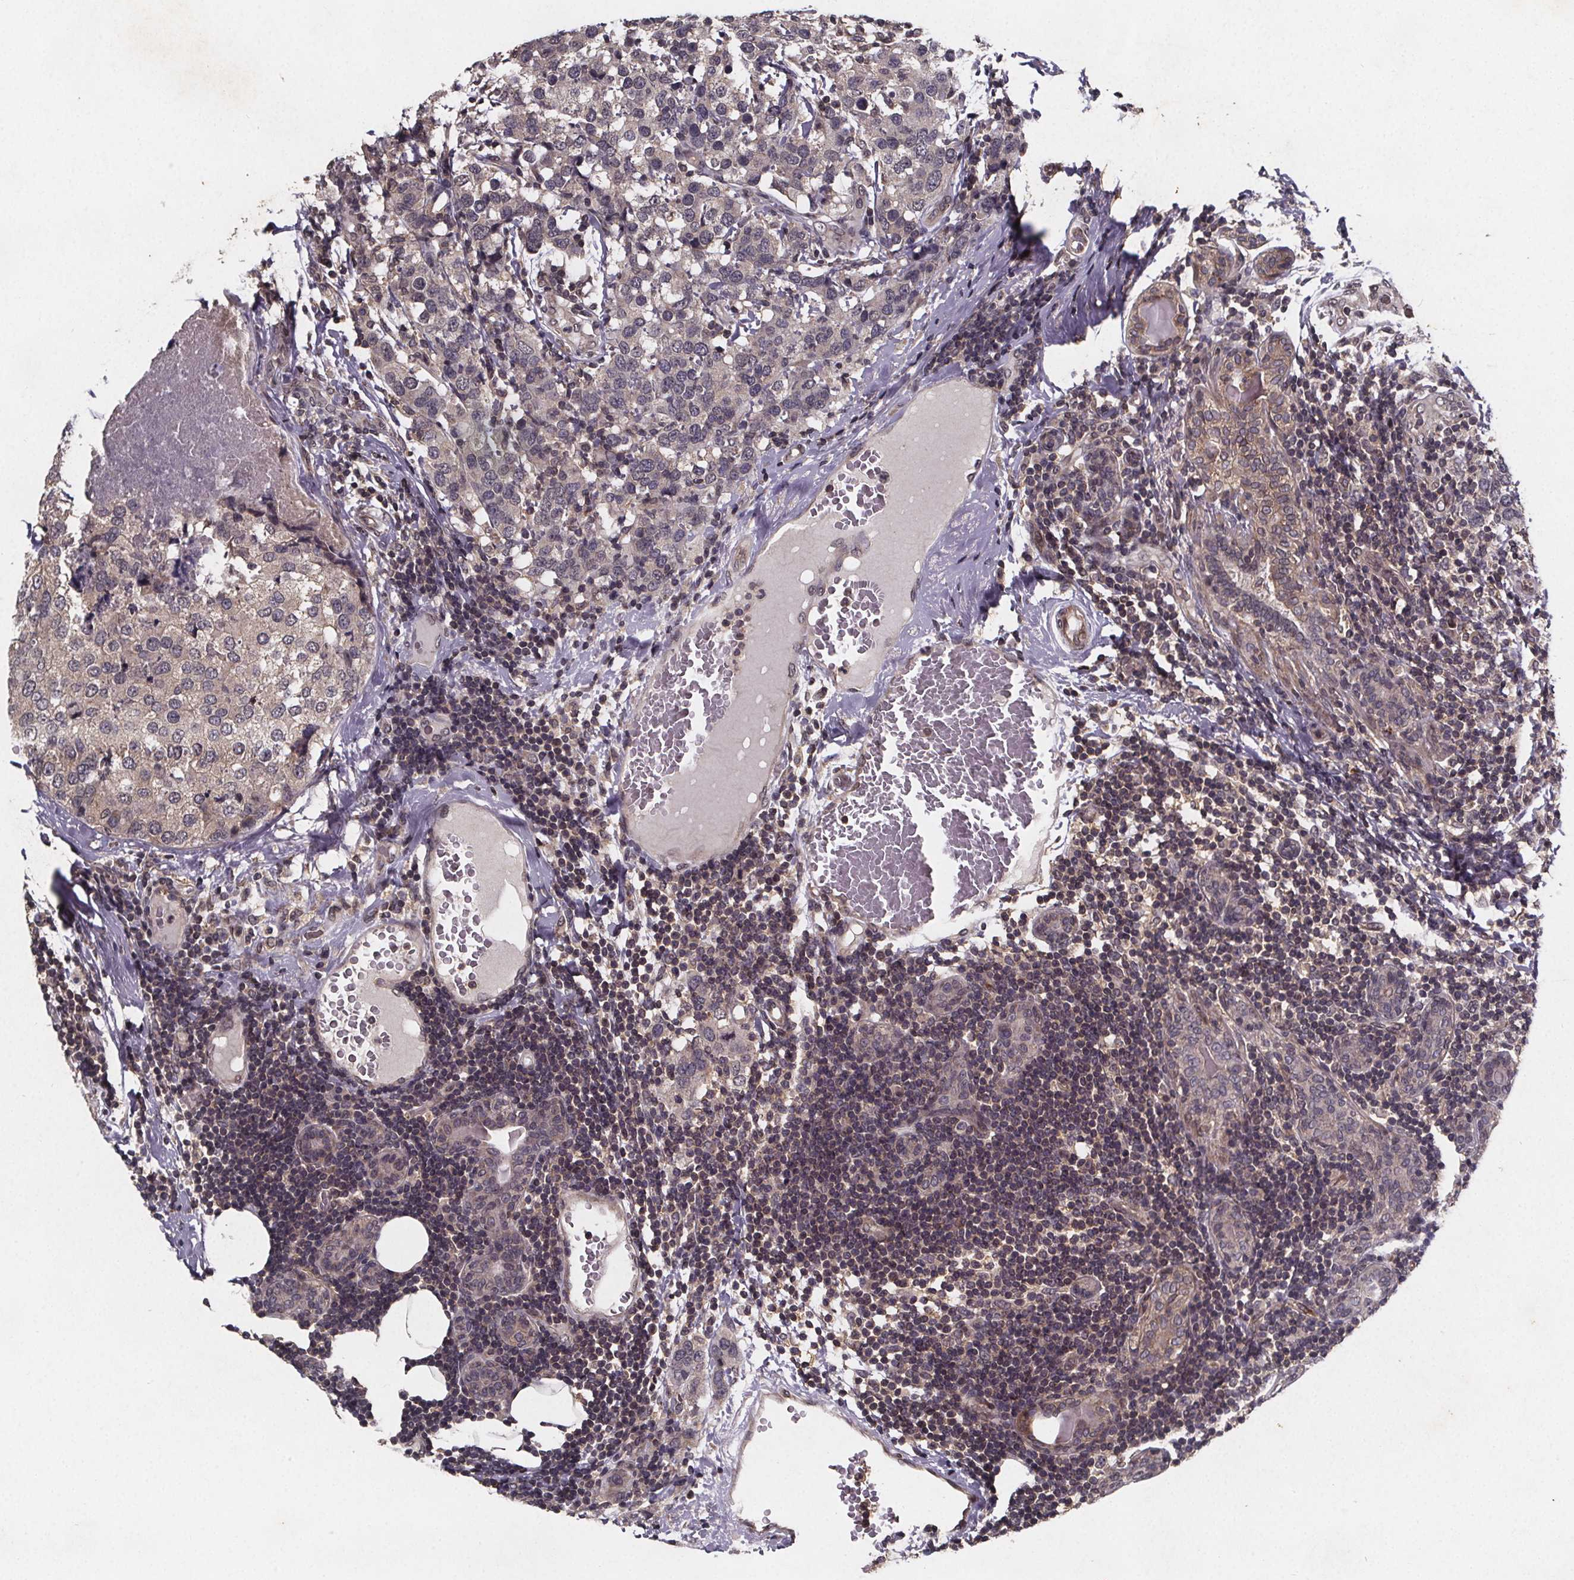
{"staining": {"intensity": "negative", "quantity": "none", "location": "none"}, "tissue": "breast cancer", "cell_type": "Tumor cells", "image_type": "cancer", "snomed": [{"axis": "morphology", "description": "Lobular carcinoma"}, {"axis": "topography", "description": "Breast"}], "caption": "This is a micrograph of IHC staining of lobular carcinoma (breast), which shows no expression in tumor cells.", "gene": "PIERCE2", "patient": {"sex": "female", "age": 59}}